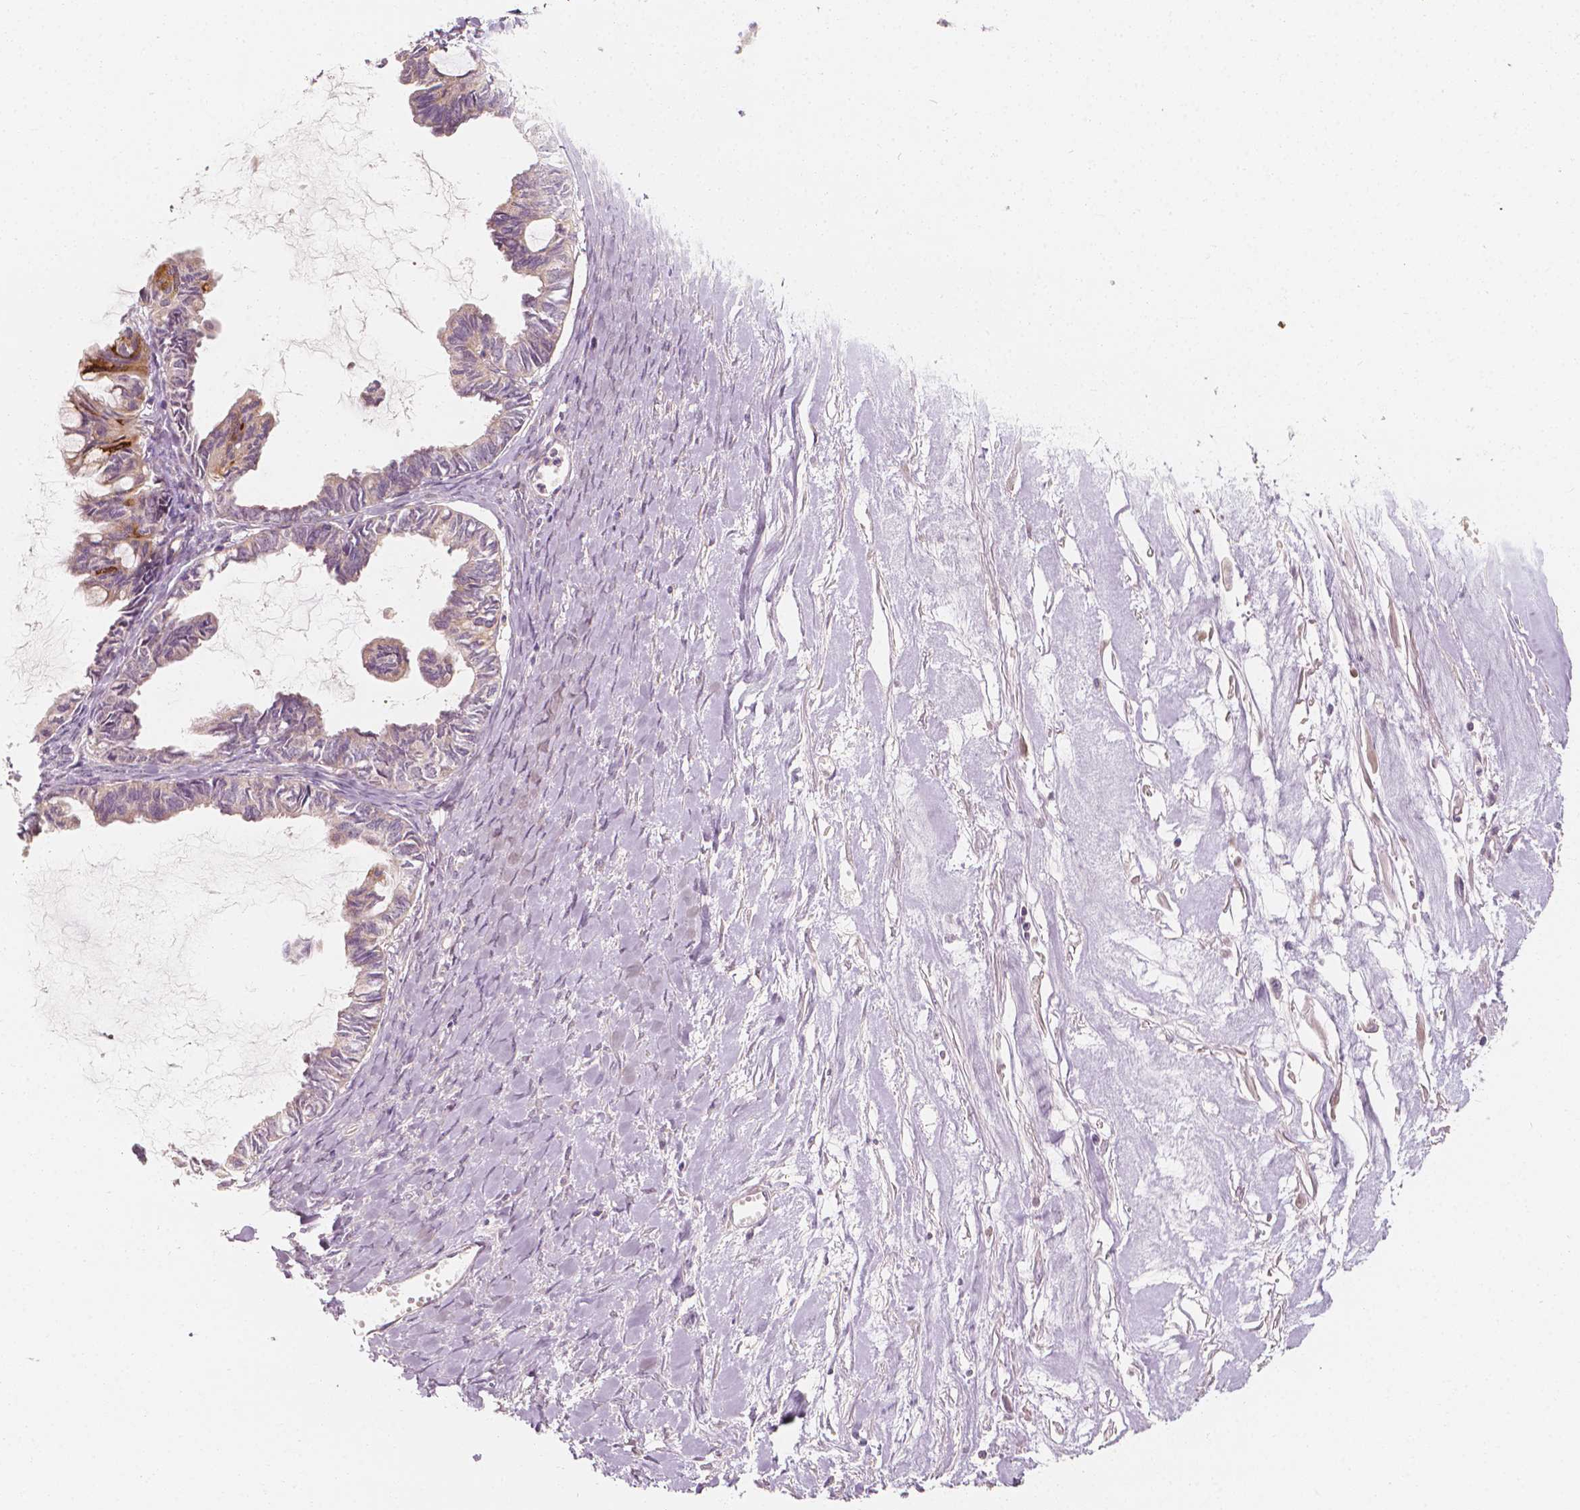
{"staining": {"intensity": "strong", "quantity": "<25%", "location": "cytoplasmic/membranous"}, "tissue": "ovarian cancer", "cell_type": "Tumor cells", "image_type": "cancer", "snomed": [{"axis": "morphology", "description": "Cystadenocarcinoma, mucinous, NOS"}, {"axis": "topography", "description": "Ovary"}], "caption": "There is medium levels of strong cytoplasmic/membranous staining in tumor cells of ovarian cancer (mucinous cystadenocarcinoma), as demonstrated by immunohistochemical staining (brown color).", "gene": "SHPK", "patient": {"sex": "female", "age": 61}}